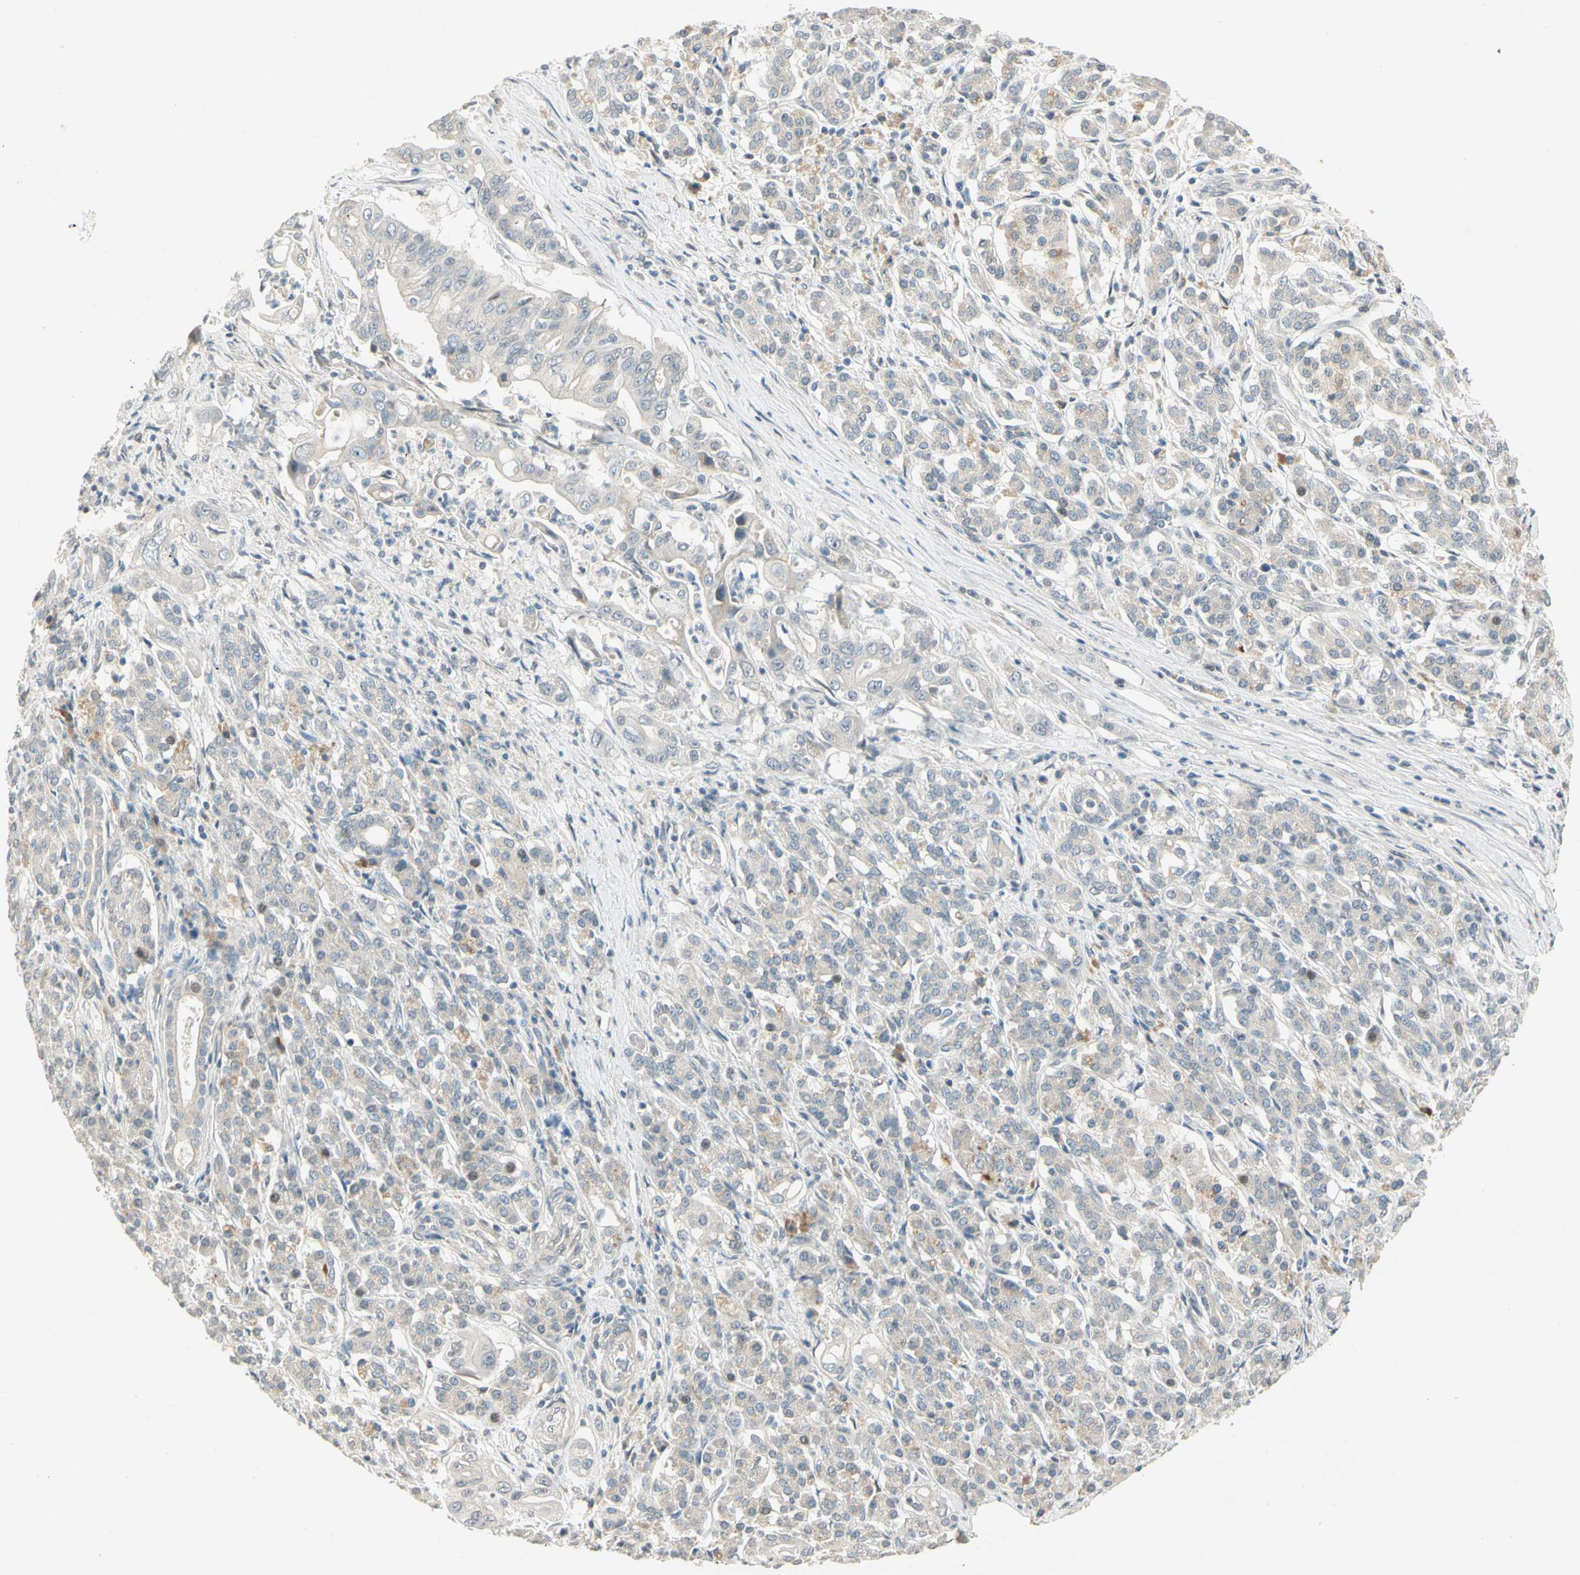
{"staining": {"intensity": "negative", "quantity": "none", "location": "none"}, "tissue": "pancreatic cancer", "cell_type": "Tumor cells", "image_type": "cancer", "snomed": [{"axis": "morphology", "description": "Normal tissue, NOS"}, {"axis": "topography", "description": "Pancreas"}], "caption": "This is an immunohistochemistry (IHC) histopathology image of human pancreatic cancer. There is no expression in tumor cells.", "gene": "PCDHB15", "patient": {"sex": "male", "age": 42}}